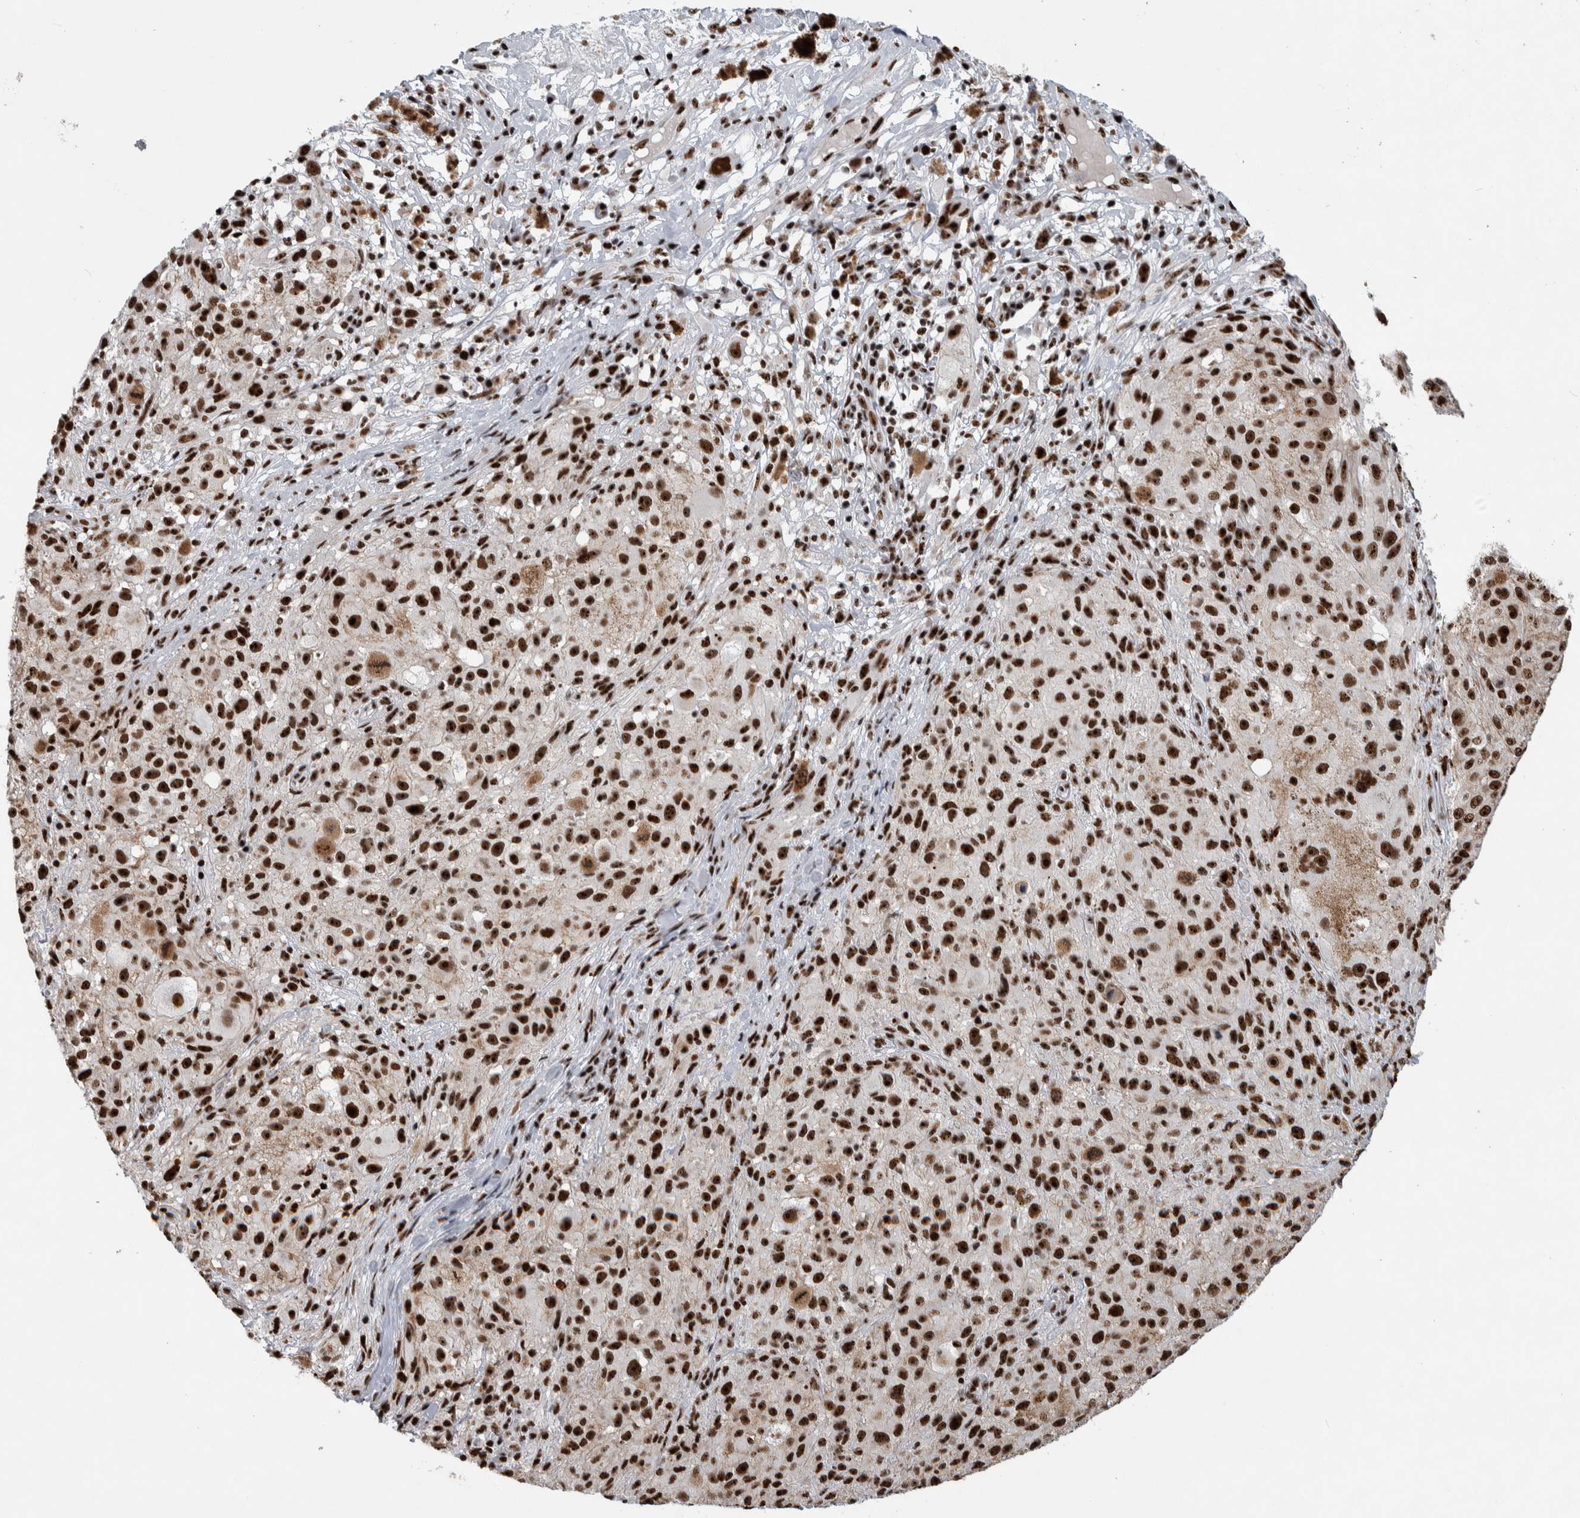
{"staining": {"intensity": "strong", "quantity": ">75%", "location": "nuclear"}, "tissue": "melanoma", "cell_type": "Tumor cells", "image_type": "cancer", "snomed": [{"axis": "morphology", "description": "Malignant melanoma, NOS"}, {"axis": "topography", "description": "Skin"}], "caption": "Tumor cells exhibit strong nuclear positivity in about >75% of cells in melanoma.", "gene": "NCL", "patient": {"sex": "female", "age": 55}}